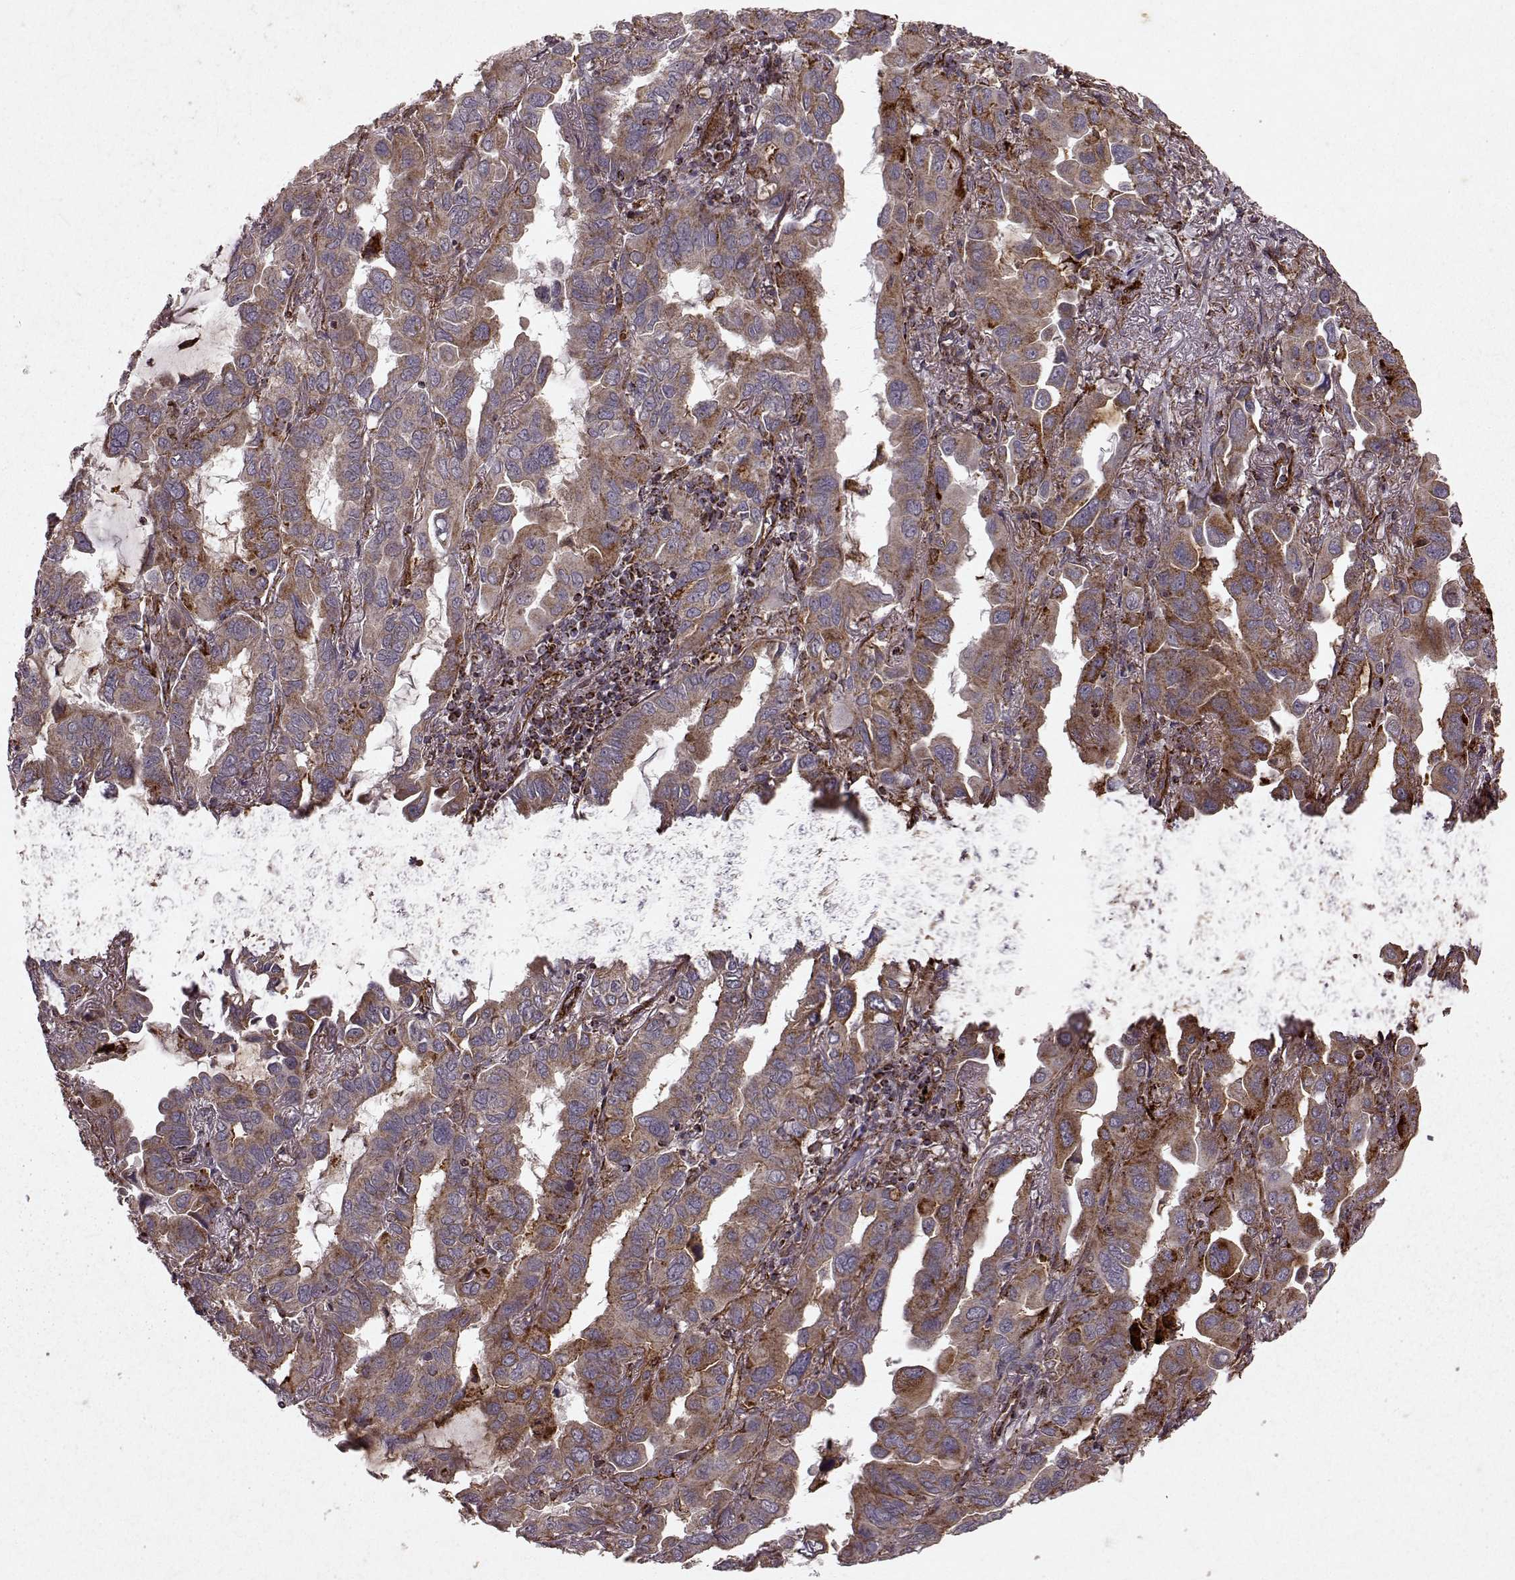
{"staining": {"intensity": "moderate", "quantity": "25%-75%", "location": "cytoplasmic/membranous"}, "tissue": "lung cancer", "cell_type": "Tumor cells", "image_type": "cancer", "snomed": [{"axis": "morphology", "description": "Adenocarcinoma, NOS"}, {"axis": "topography", "description": "Lung"}], "caption": "An immunohistochemistry histopathology image of neoplastic tissue is shown. Protein staining in brown shows moderate cytoplasmic/membranous positivity in lung adenocarcinoma within tumor cells. (Brightfield microscopy of DAB IHC at high magnification).", "gene": "FXN", "patient": {"sex": "male", "age": 64}}